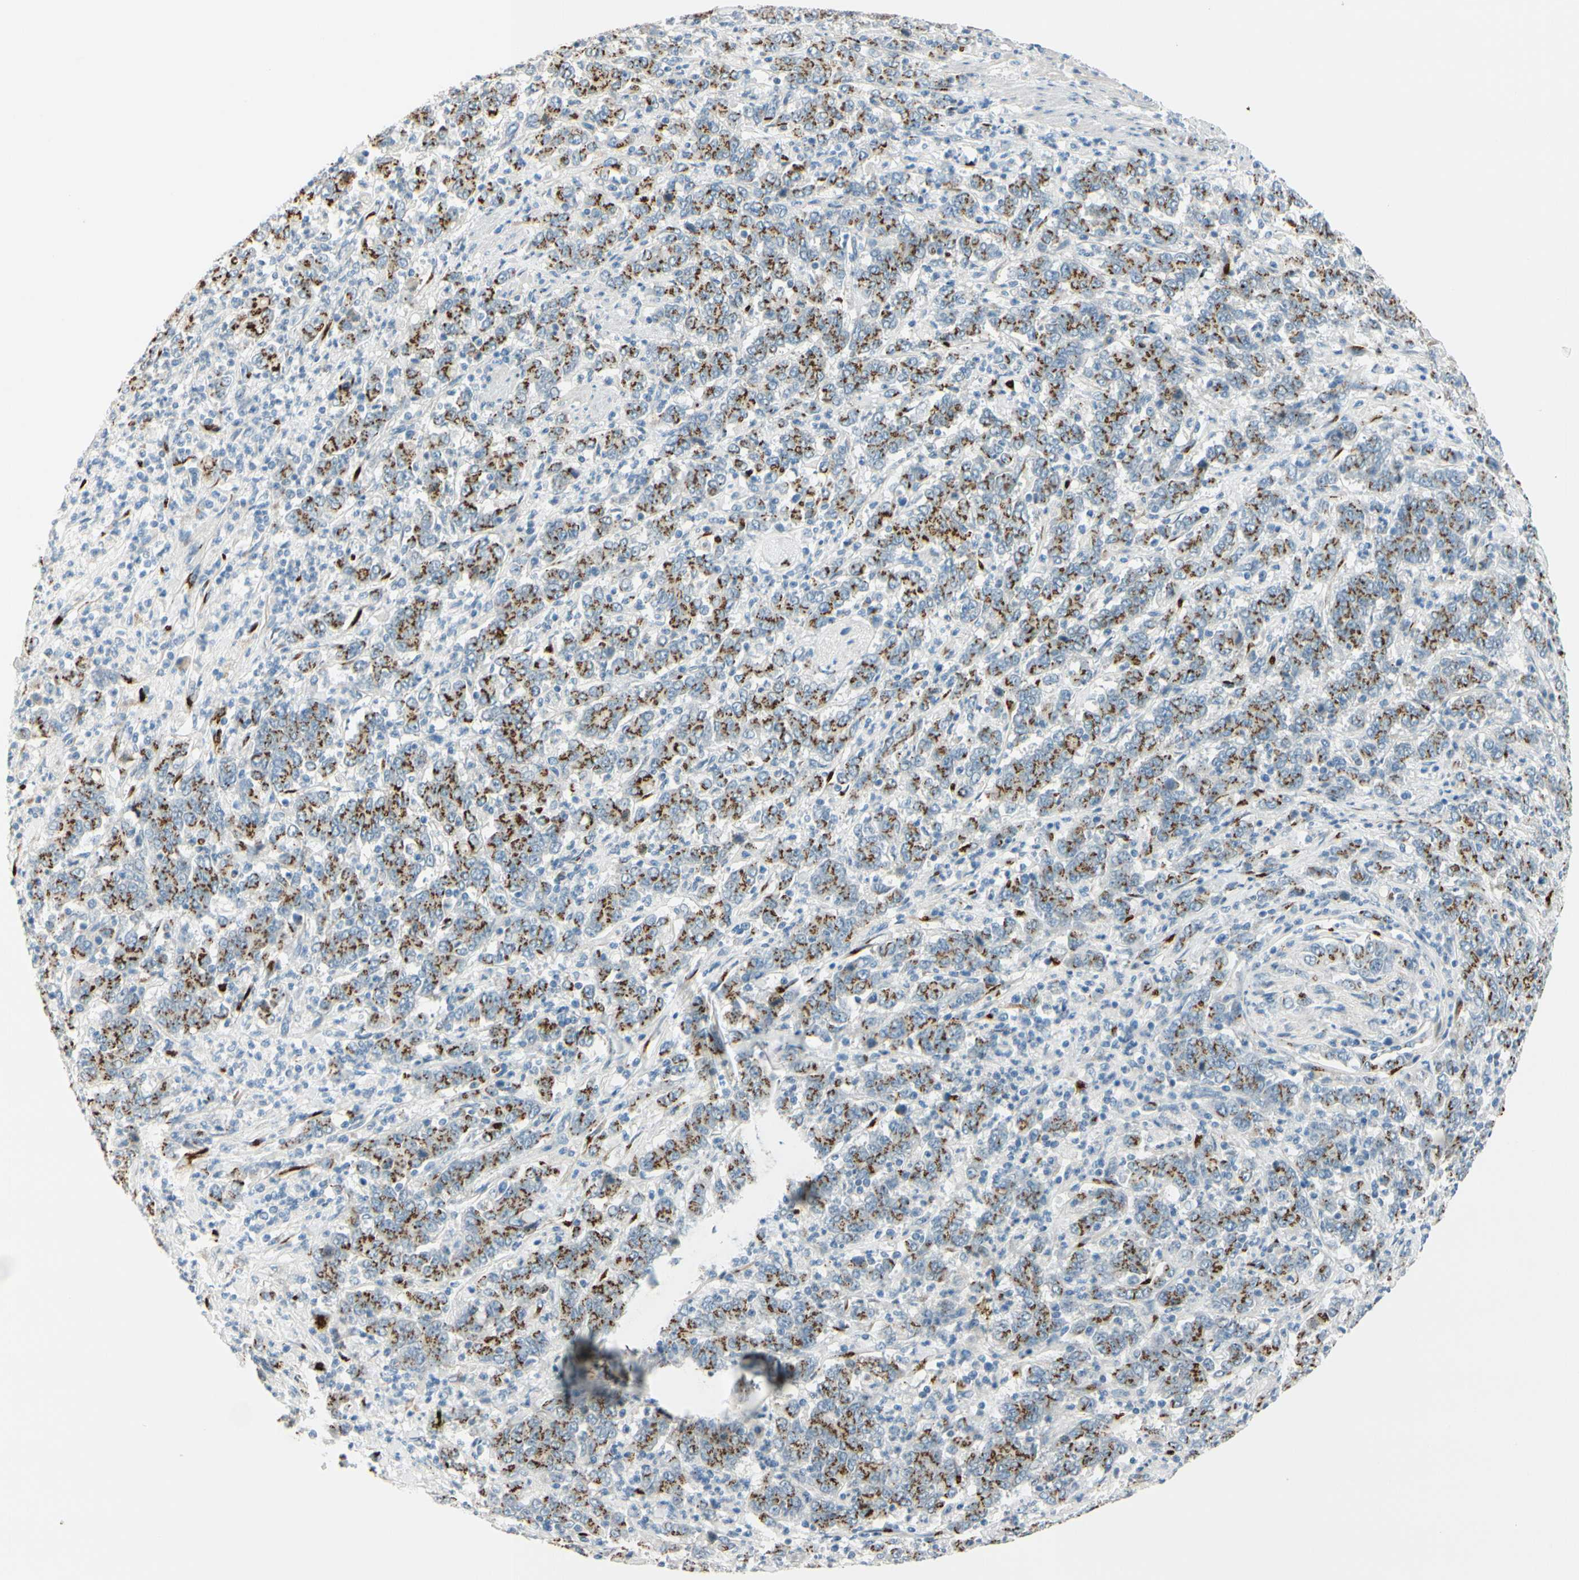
{"staining": {"intensity": "strong", "quantity": ">75%", "location": "cytoplasmic/membranous"}, "tissue": "stomach cancer", "cell_type": "Tumor cells", "image_type": "cancer", "snomed": [{"axis": "morphology", "description": "Adenocarcinoma, NOS"}, {"axis": "topography", "description": "Stomach, lower"}], "caption": "Immunohistochemistry (IHC) image of stomach adenocarcinoma stained for a protein (brown), which reveals high levels of strong cytoplasmic/membranous staining in approximately >75% of tumor cells.", "gene": "GALNT5", "patient": {"sex": "female", "age": 71}}